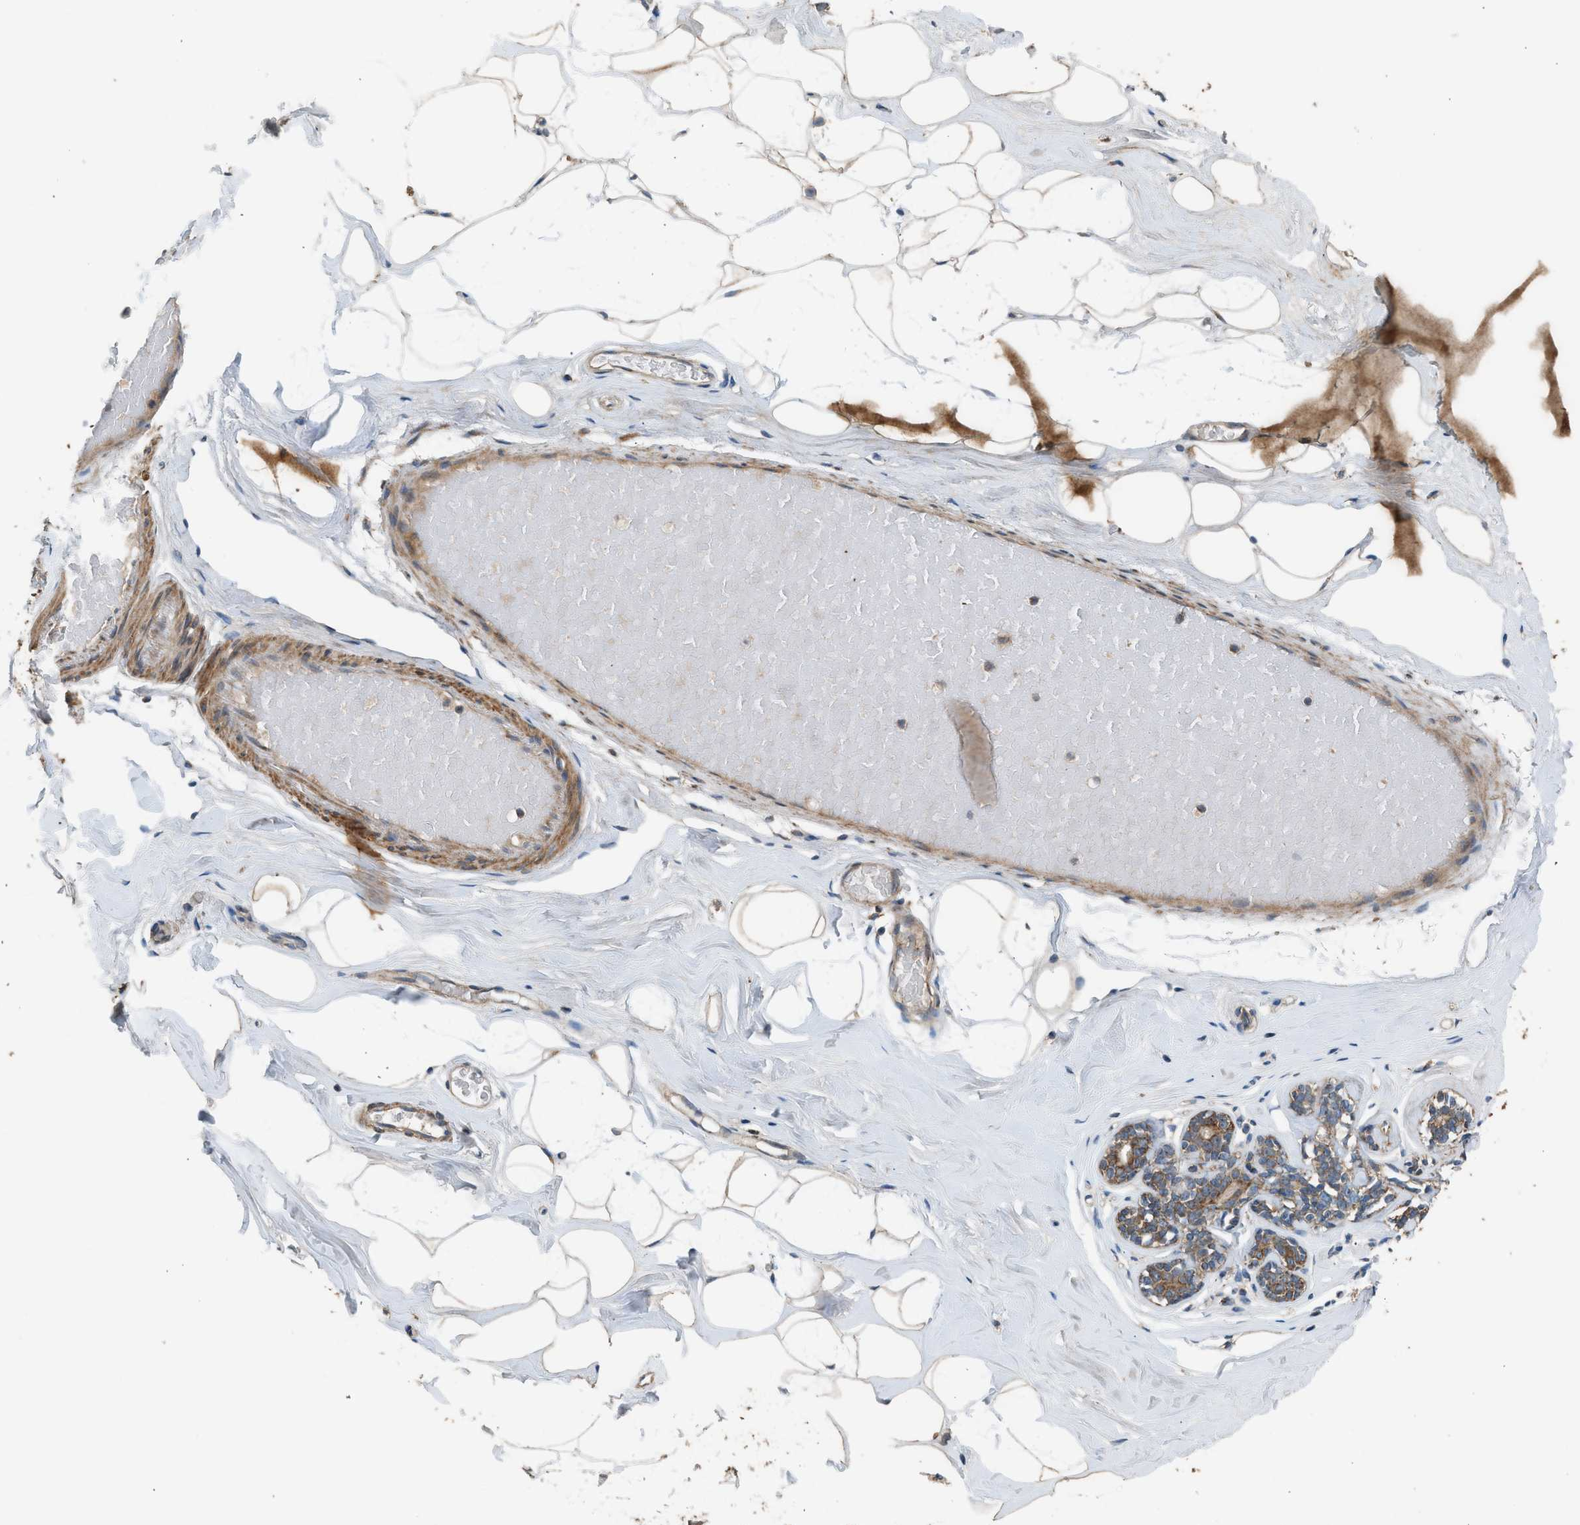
{"staining": {"intensity": "weak", "quantity": ">75%", "location": "cytoplasmic/membranous"}, "tissue": "breast", "cell_type": "Adipocytes", "image_type": "normal", "snomed": [{"axis": "morphology", "description": "Normal tissue, NOS"}, {"axis": "topography", "description": "Breast"}], "caption": "Immunohistochemical staining of normal human breast exhibits weak cytoplasmic/membranous protein staining in about >75% of adipocytes.", "gene": "STARD3", "patient": {"sex": "female", "age": 75}}